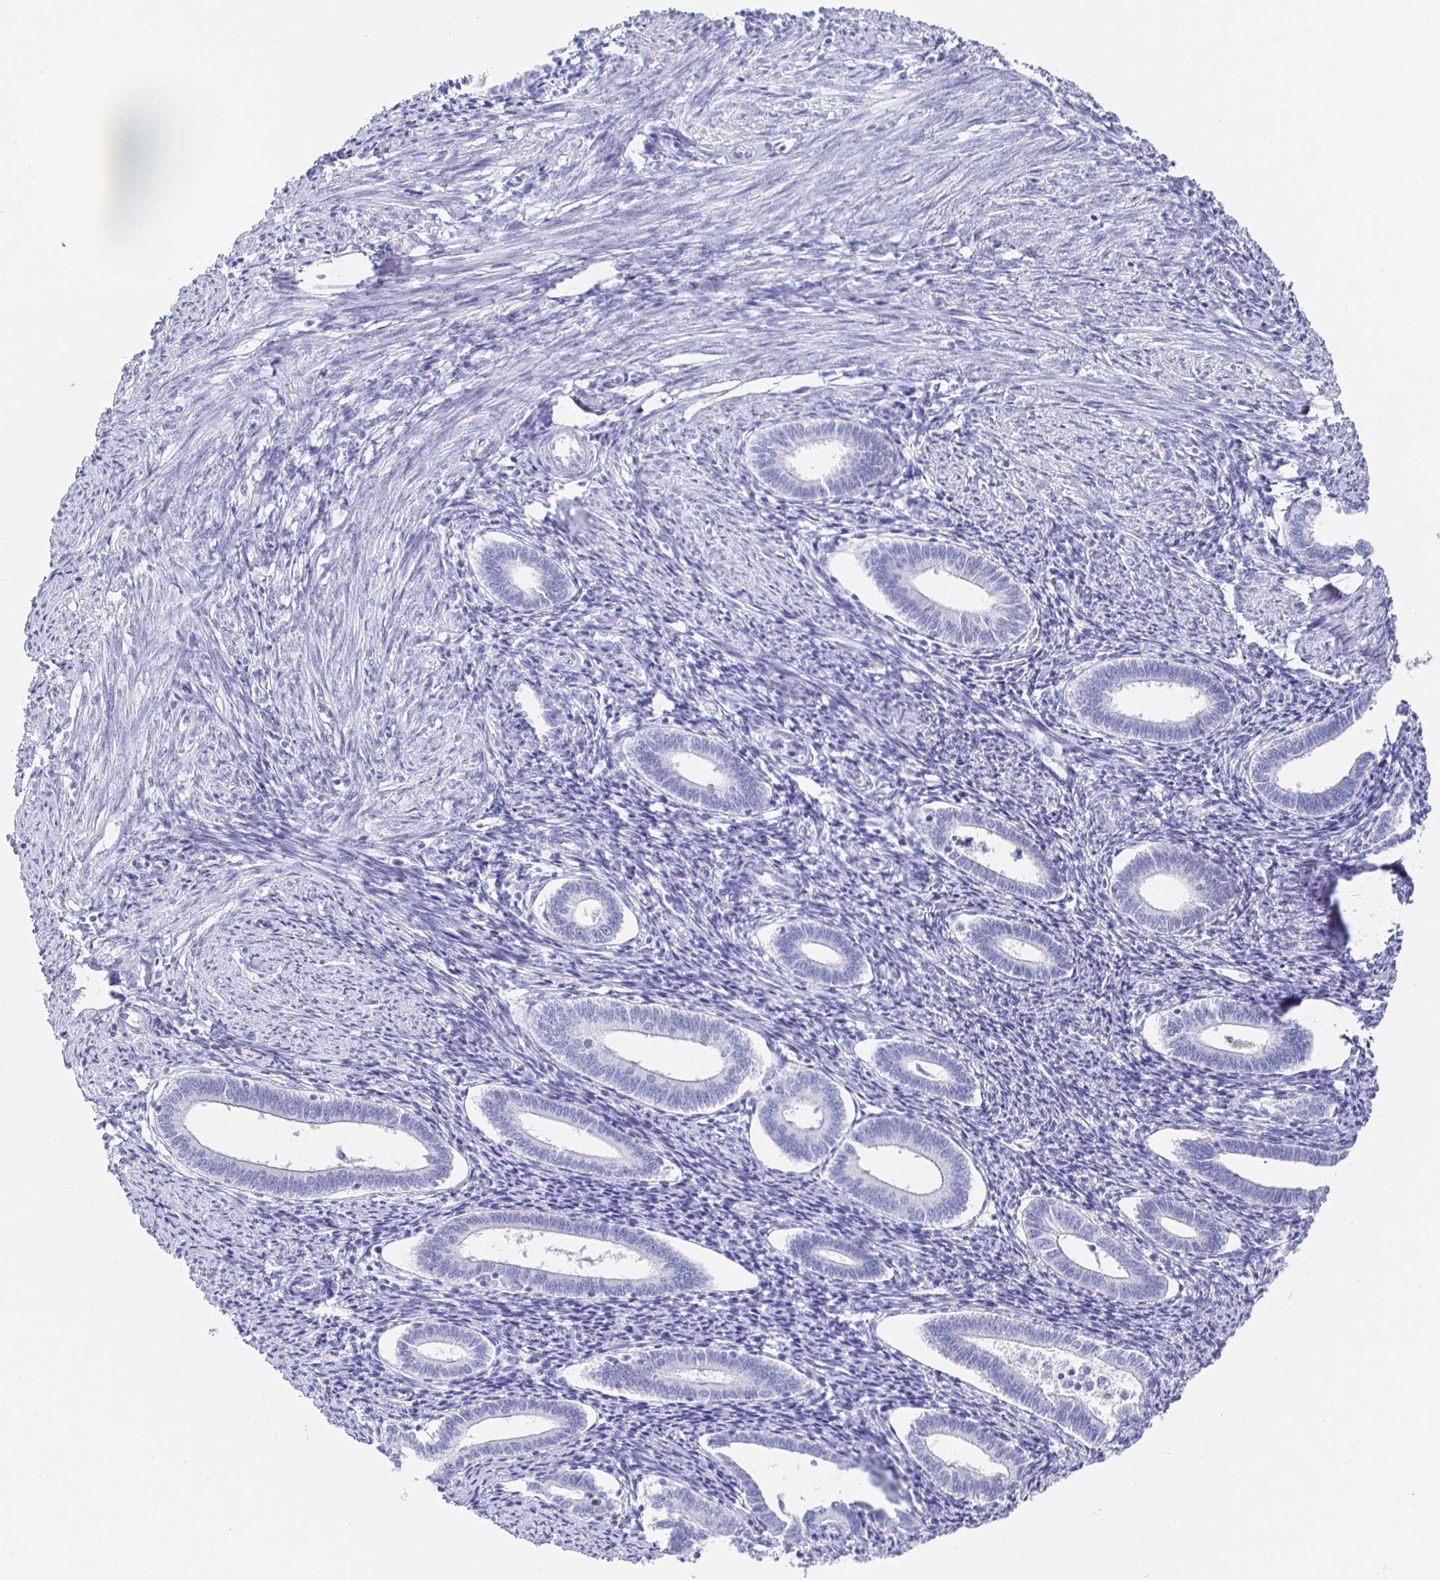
{"staining": {"intensity": "negative", "quantity": "none", "location": "none"}, "tissue": "endometrium", "cell_type": "Cells in endometrial stroma", "image_type": "normal", "snomed": [{"axis": "morphology", "description": "Normal tissue, NOS"}, {"axis": "topography", "description": "Endometrium"}], "caption": "Immunohistochemistry of normal endometrium reveals no staining in cells in endometrial stroma.", "gene": "CLCA1", "patient": {"sex": "female", "age": 41}}